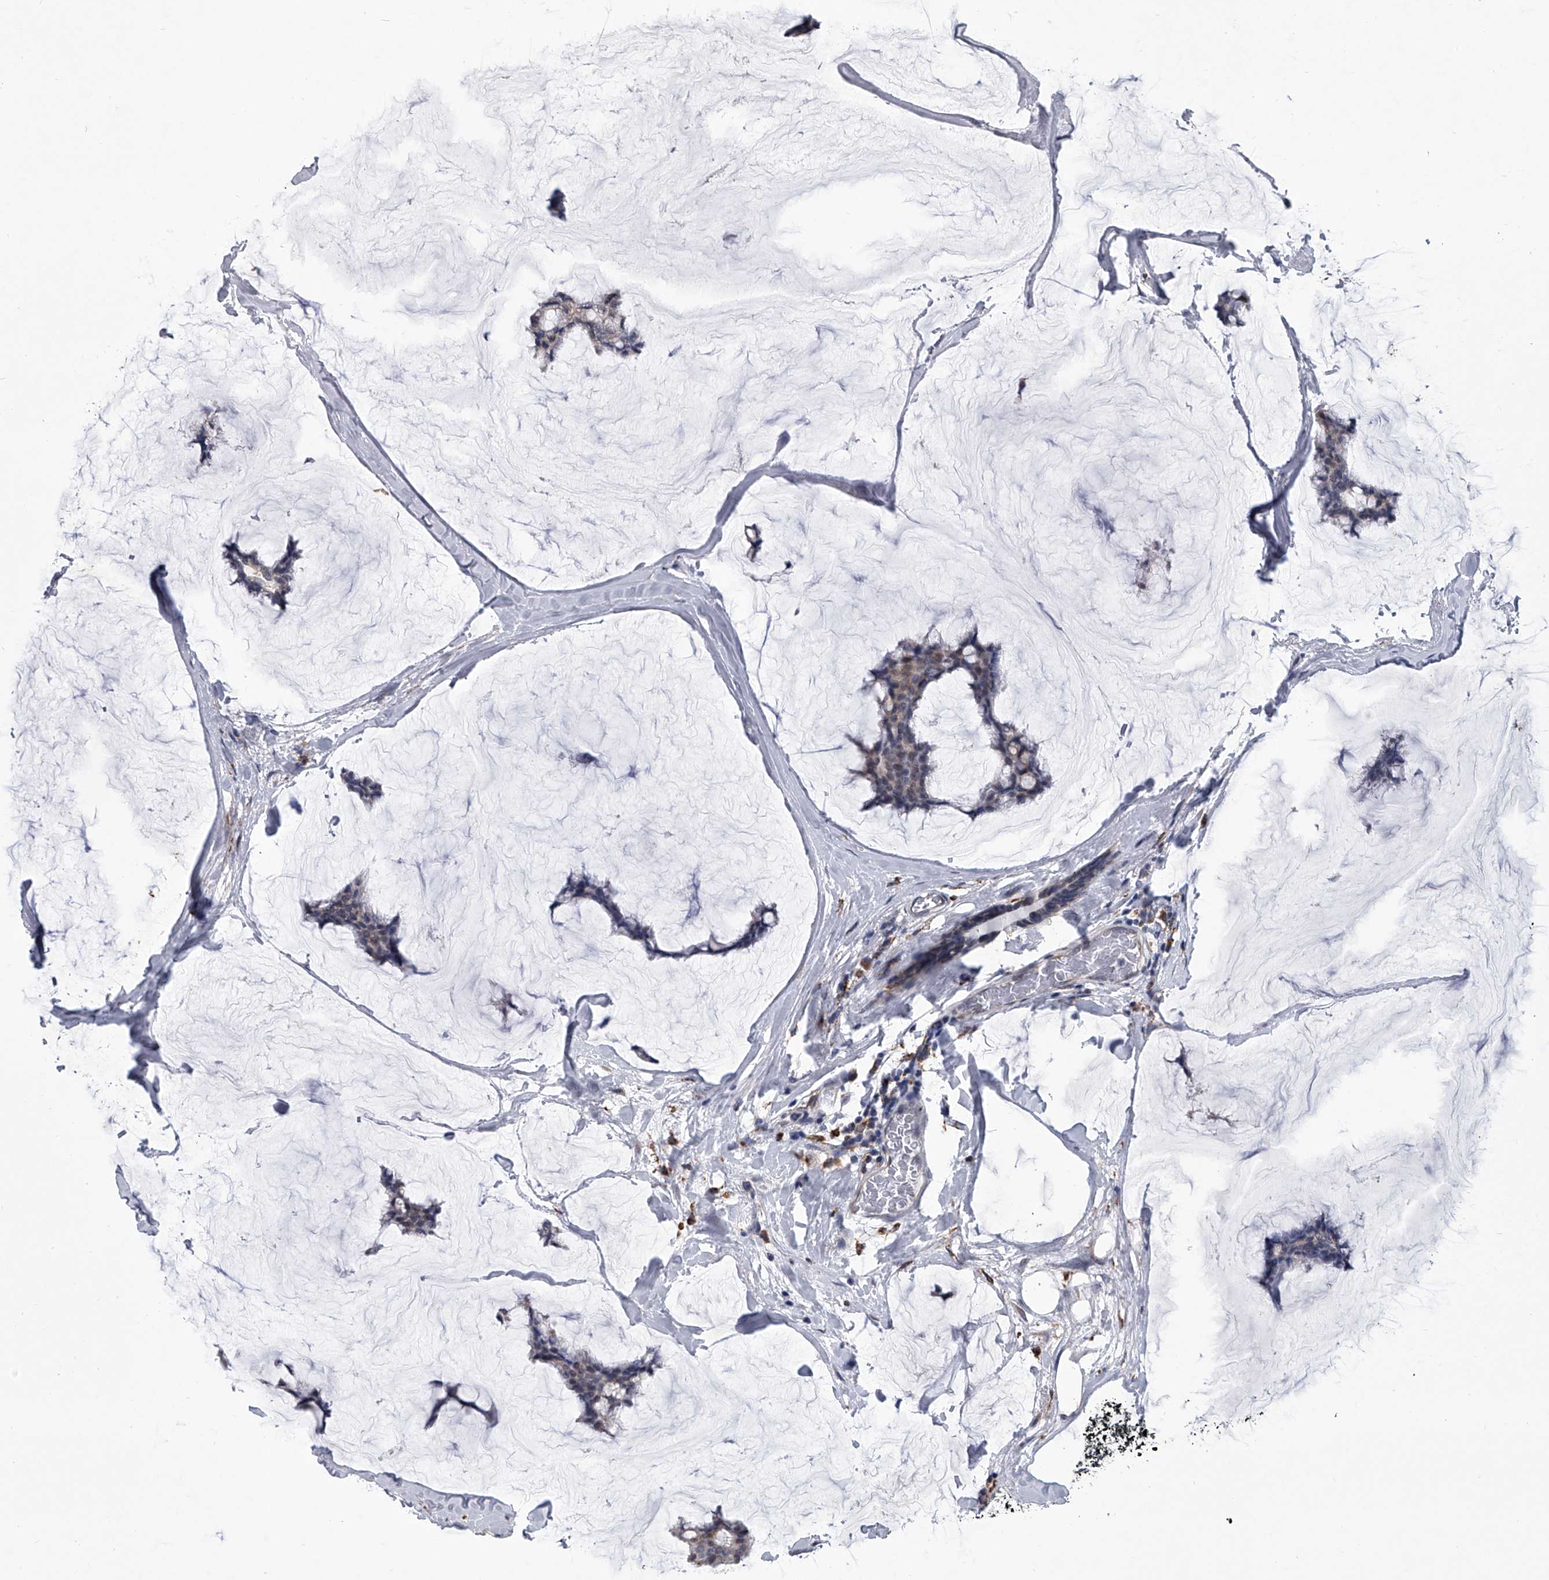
{"staining": {"intensity": "weak", "quantity": "<25%", "location": "cytoplasmic/membranous"}, "tissue": "breast cancer", "cell_type": "Tumor cells", "image_type": "cancer", "snomed": [{"axis": "morphology", "description": "Duct carcinoma"}, {"axis": "topography", "description": "Breast"}], "caption": "Immunohistochemical staining of human breast cancer (infiltrating ductal carcinoma) exhibits no significant staining in tumor cells.", "gene": "TRIM8", "patient": {"sex": "female", "age": 93}}